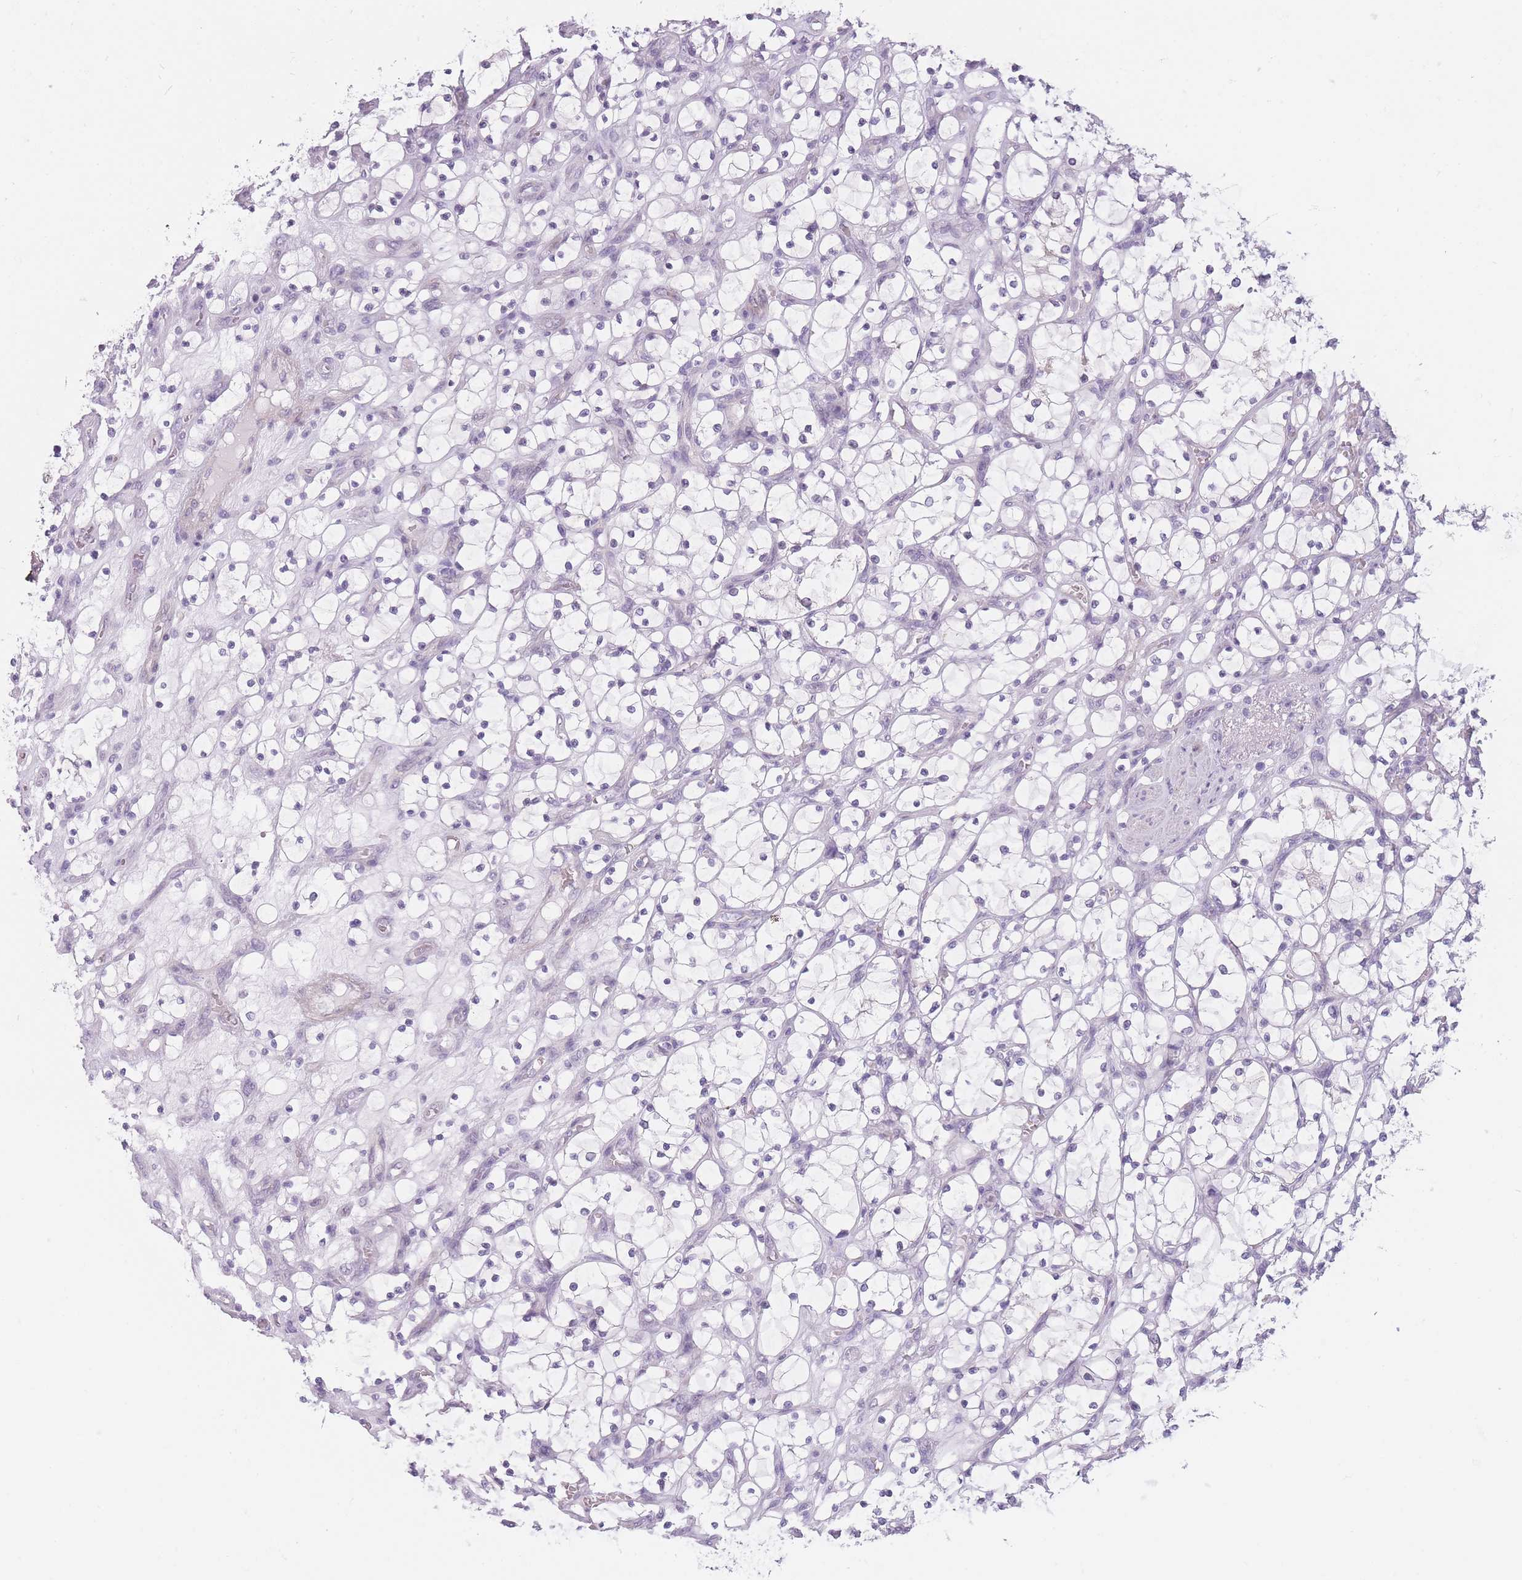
{"staining": {"intensity": "negative", "quantity": "none", "location": "none"}, "tissue": "renal cancer", "cell_type": "Tumor cells", "image_type": "cancer", "snomed": [{"axis": "morphology", "description": "Adenocarcinoma, NOS"}, {"axis": "topography", "description": "Kidney"}], "caption": "This is a image of immunohistochemistry staining of renal cancer, which shows no expression in tumor cells.", "gene": "TMEM236", "patient": {"sex": "female", "age": 69}}